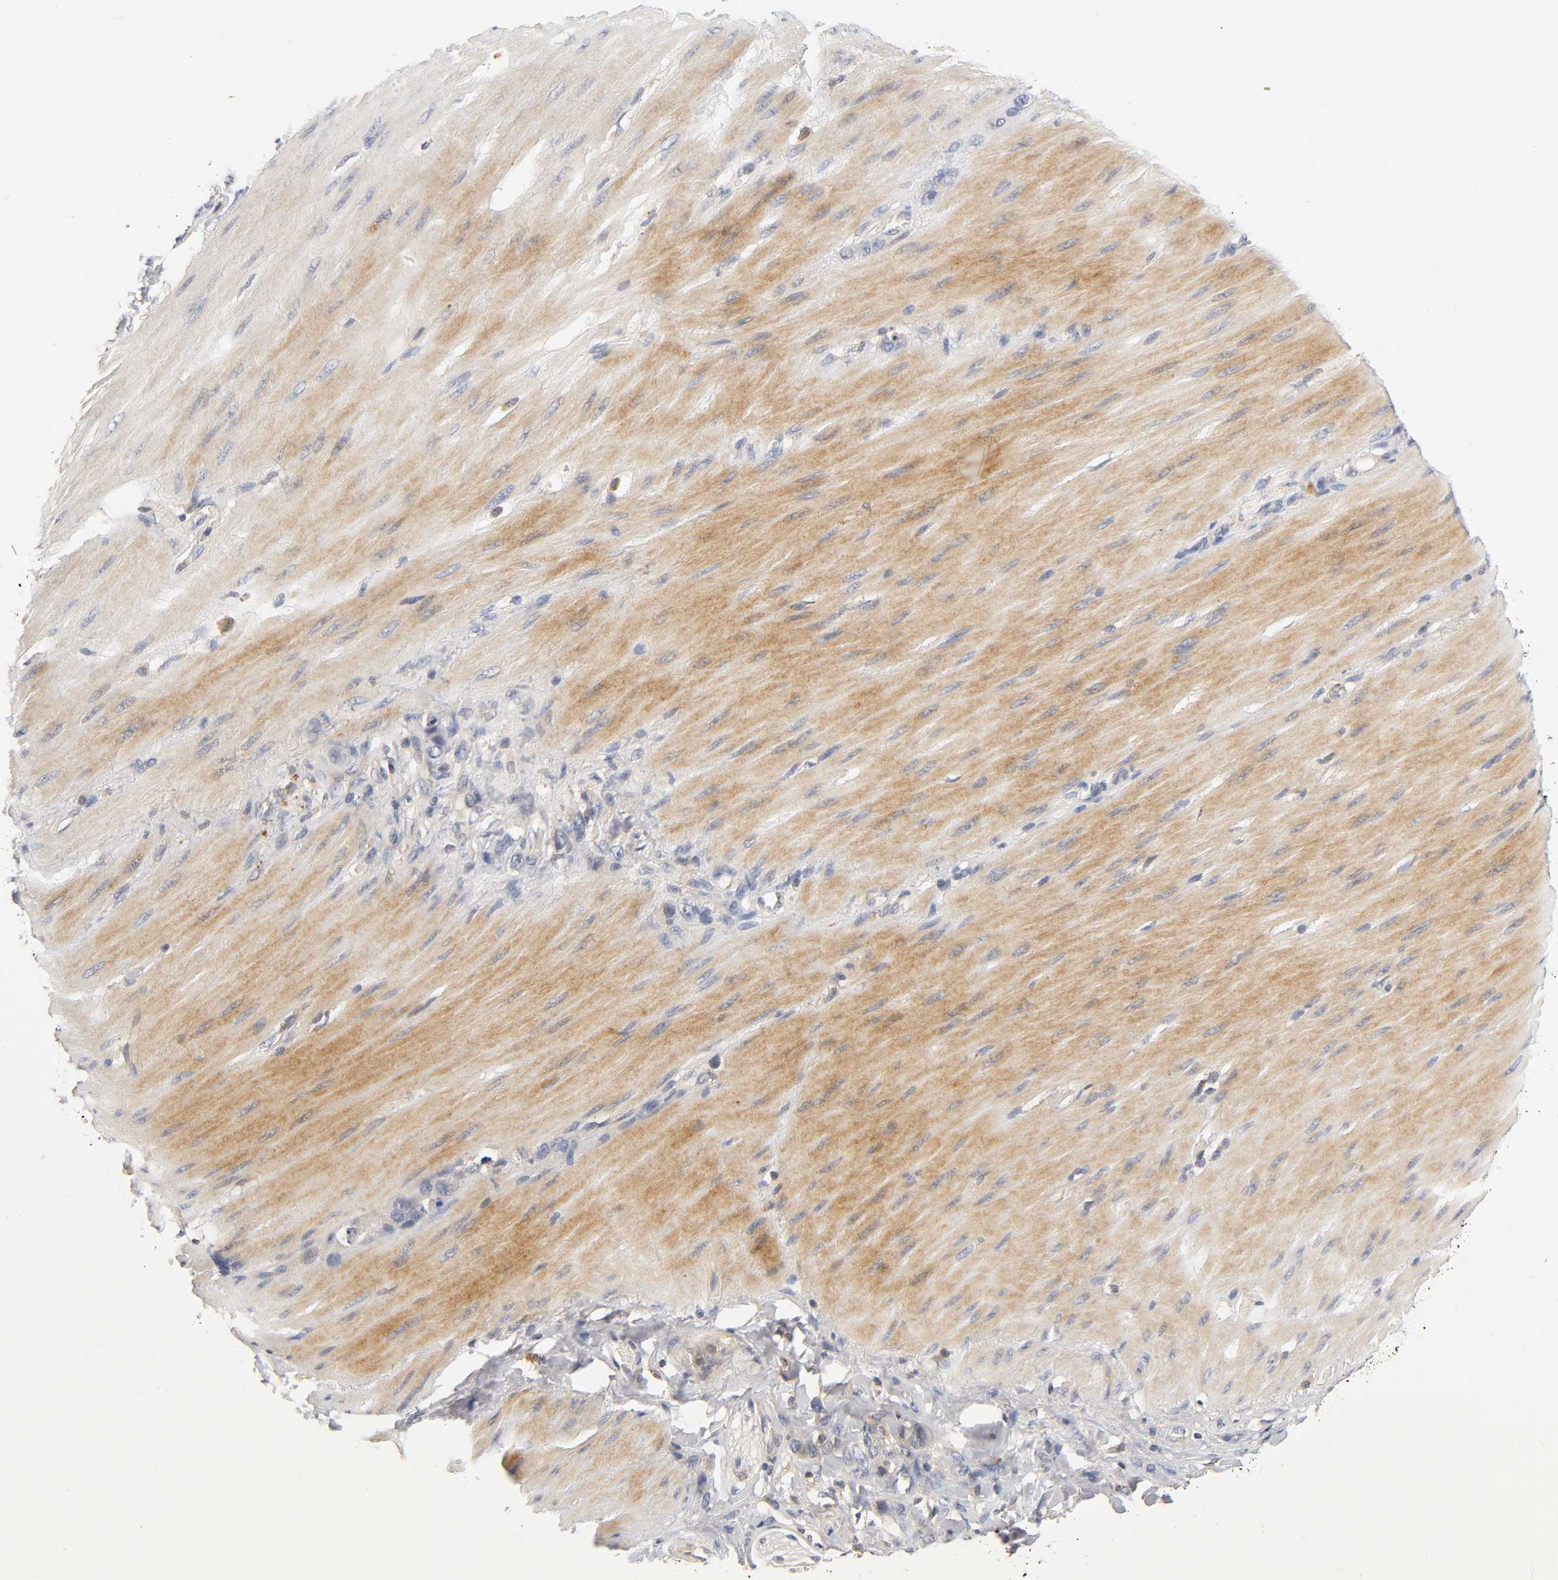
{"staining": {"intensity": "negative", "quantity": "none", "location": "none"}, "tissue": "stomach cancer", "cell_type": "Tumor cells", "image_type": "cancer", "snomed": [{"axis": "morphology", "description": "Adenocarcinoma, NOS"}, {"axis": "topography", "description": "Stomach"}], "caption": "A high-resolution micrograph shows immunohistochemistry (IHC) staining of adenocarcinoma (stomach), which displays no significant expression in tumor cells.", "gene": "RHOA", "patient": {"sex": "male", "age": 82}}